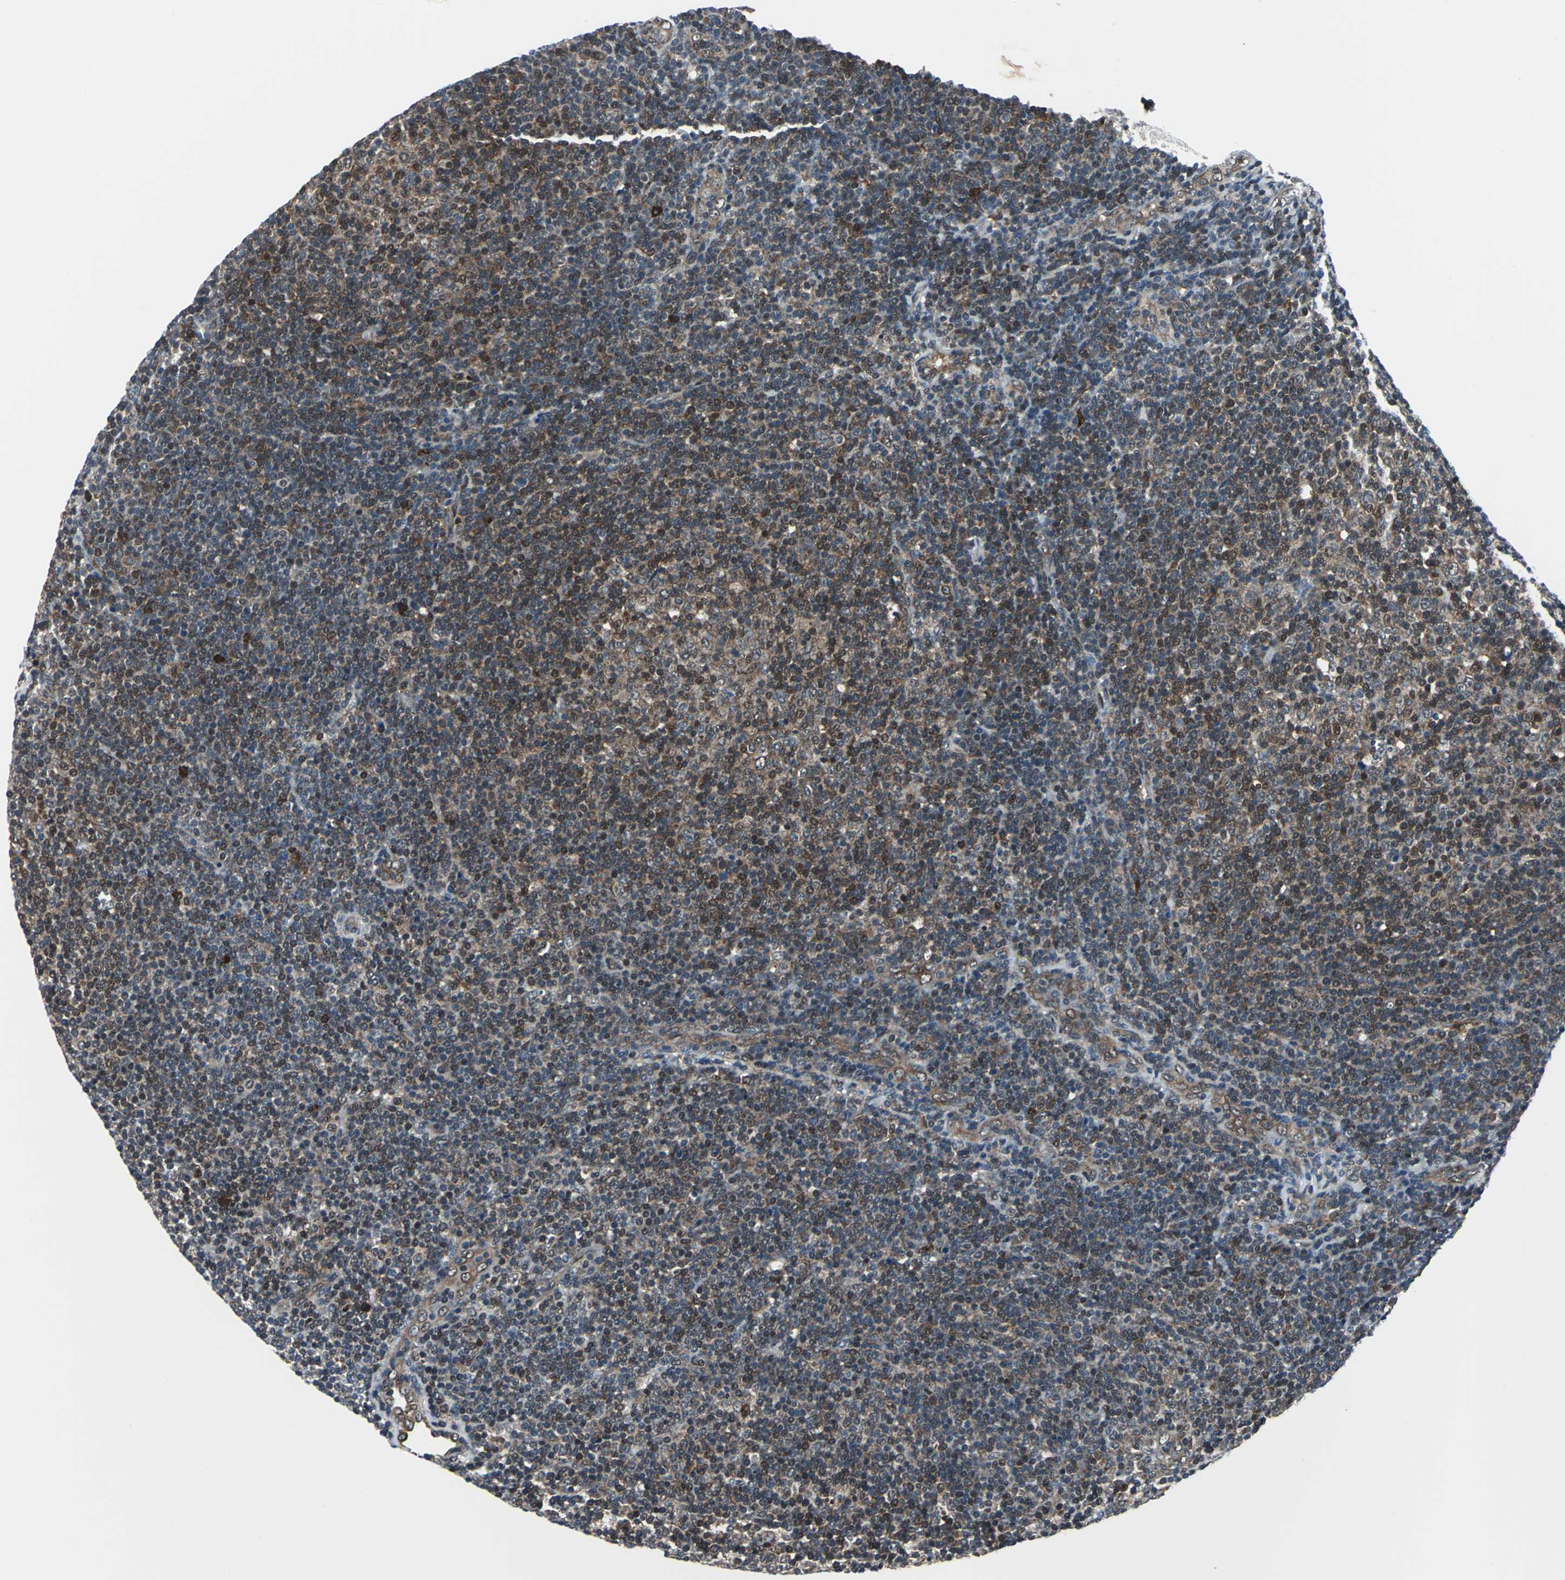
{"staining": {"intensity": "moderate", "quantity": ">75%", "location": "cytoplasmic/membranous,nuclear"}, "tissue": "lymphoma", "cell_type": "Tumor cells", "image_type": "cancer", "snomed": [{"axis": "morphology", "description": "Malignant lymphoma, non-Hodgkin's type, Low grade"}, {"axis": "topography", "description": "Lymph node"}], "caption": "Immunohistochemical staining of malignant lymphoma, non-Hodgkin's type (low-grade) displays moderate cytoplasmic/membranous and nuclear protein positivity in approximately >75% of tumor cells.", "gene": "POLR3K", "patient": {"sex": "male", "age": 70}}